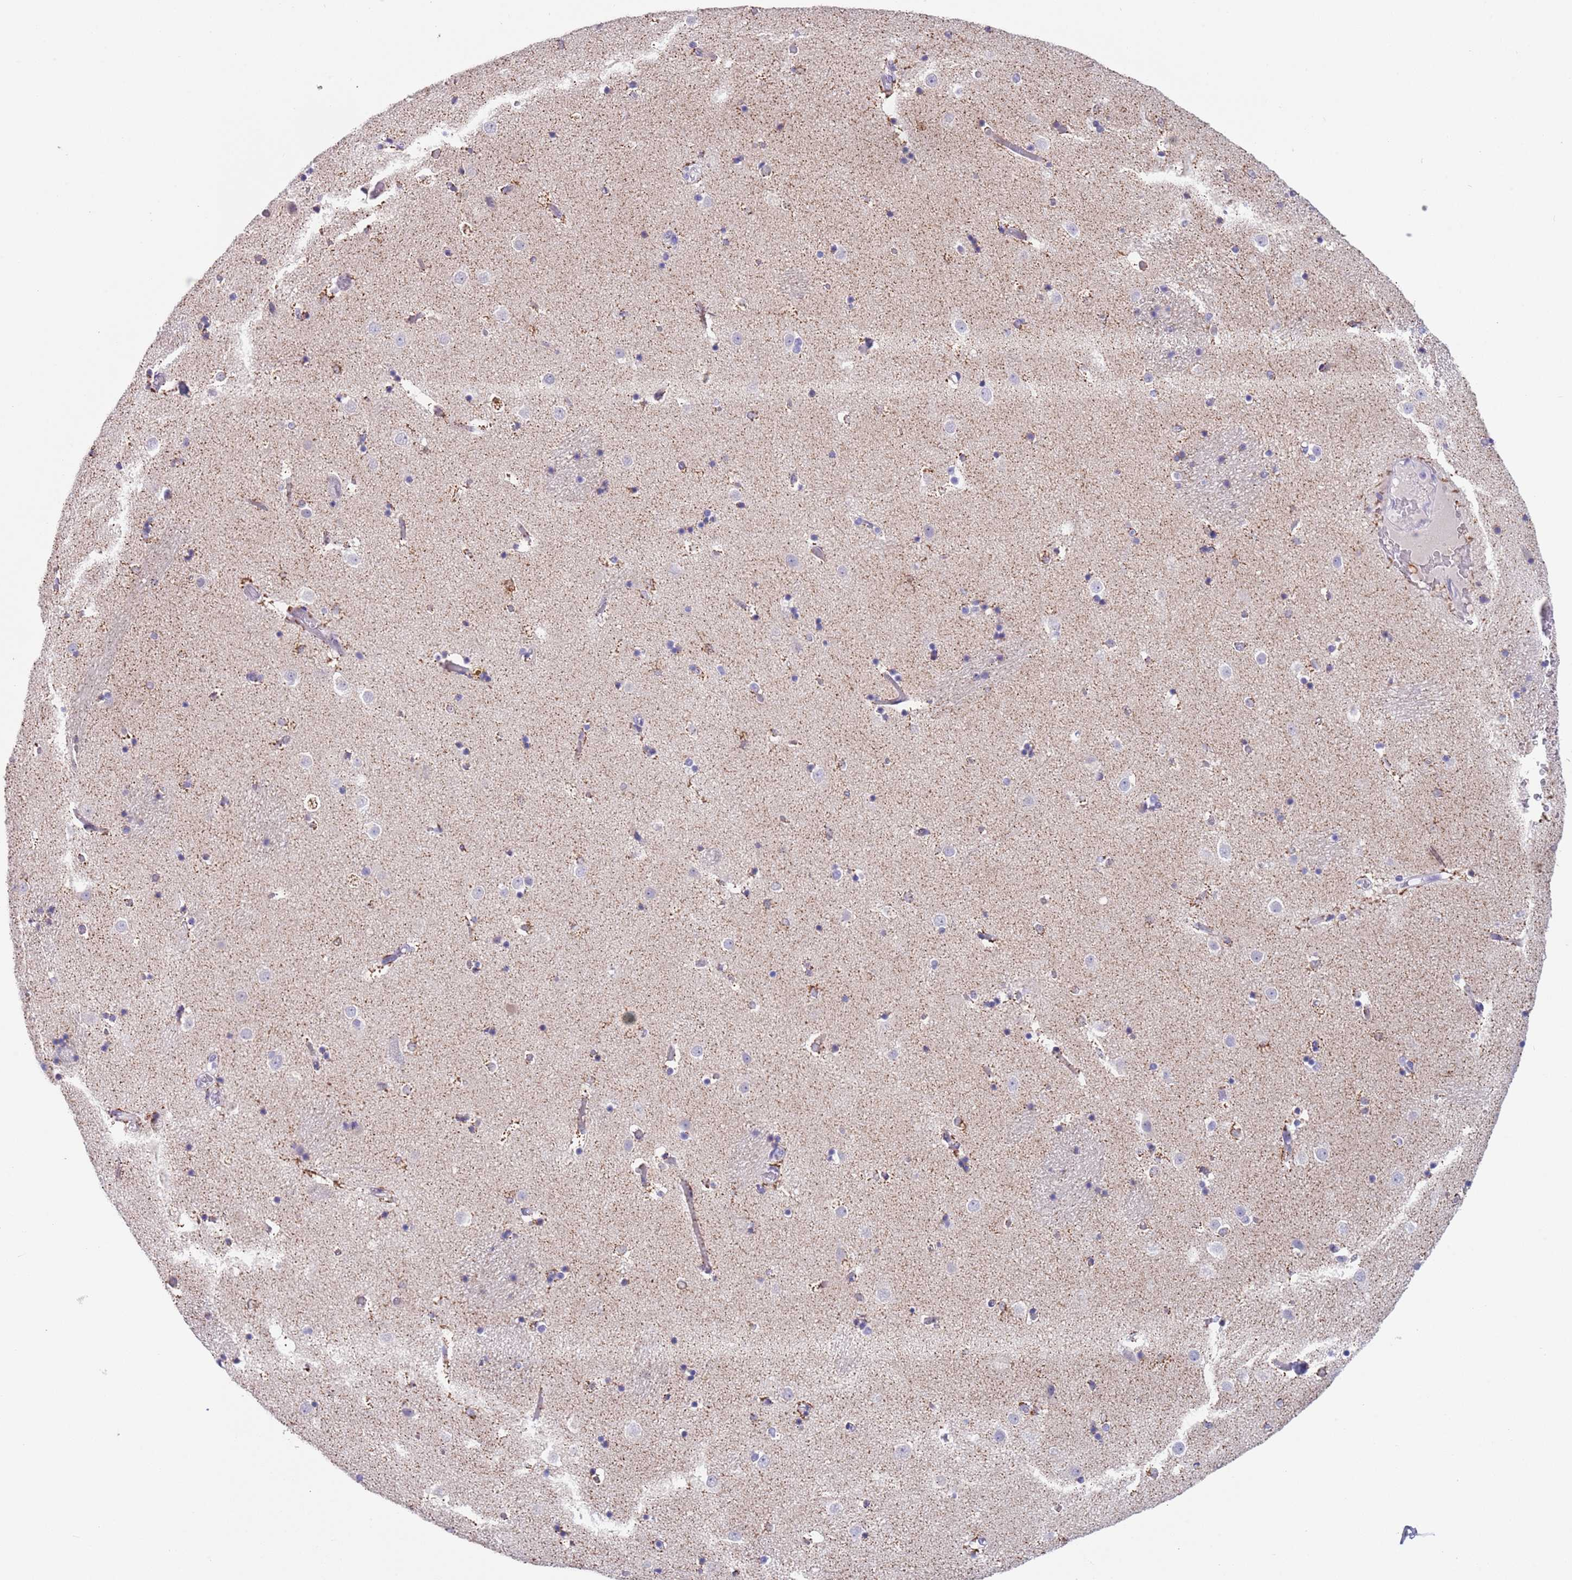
{"staining": {"intensity": "negative", "quantity": "none", "location": "none"}, "tissue": "caudate", "cell_type": "Glial cells", "image_type": "normal", "snomed": [{"axis": "morphology", "description": "Normal tissue, NOS"}, {"axis": "topography", "description": "Lateral ventricle wall"}], "caption": "Glial cells show no significant protein positivity in unremarkable caudate. (DAB (3,3'-diaminobenzidine) immunohistochemistry with hematoxylin counter stain).", "gene": "SPIRE2", "patient": {"sex": "female", "age": 52}}